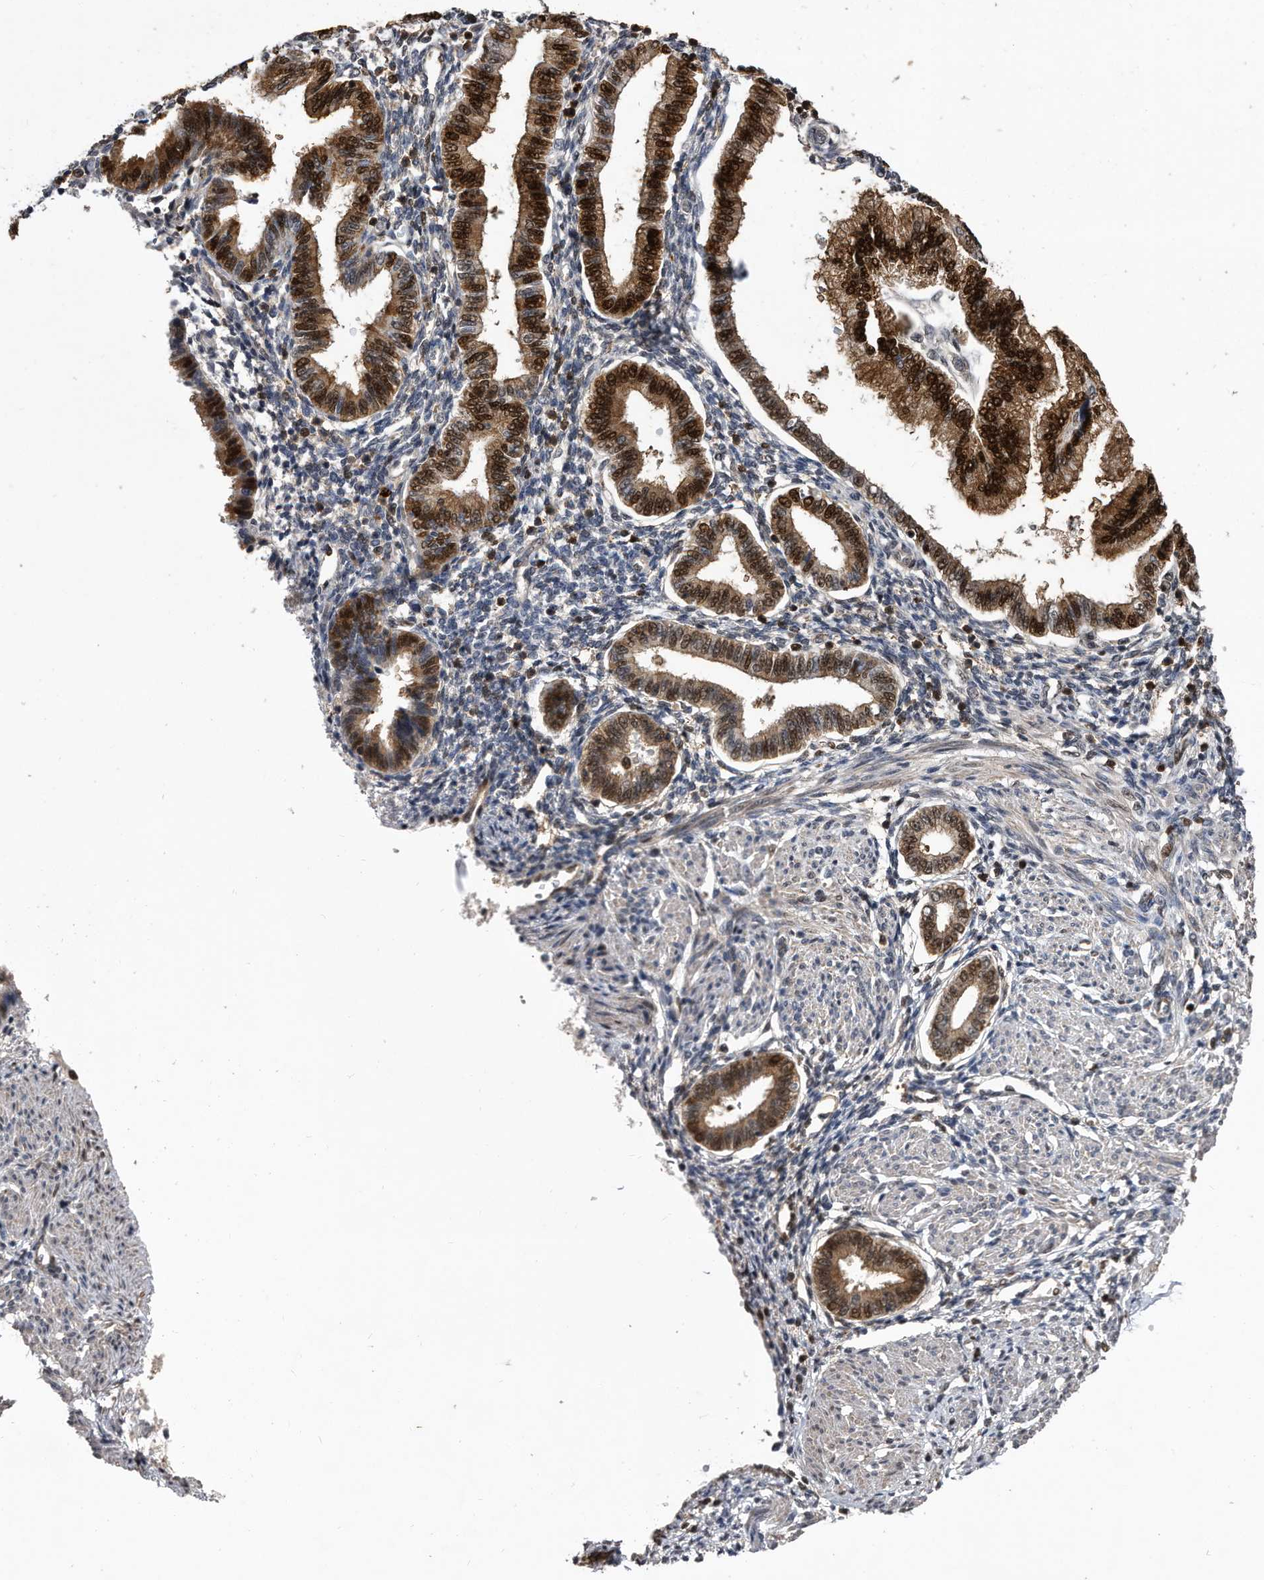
{"staining": {"intensity": "negative", "quantity": "none", "location": "none"}, "tissue": "endometrium", "cell_type": "Cells in endometrial stroma", "image_type": "normal", "snomed": [{"axis": "morphology", "description": "Normal tissue, NOS"}, {"axis": "topography", "description": "Endometrium"}], "caption": "Immunohistochemistry (IHC) image of normal endometrium: human endometrium stained with DAB (3,3'-diaminobenzidine) displays no significant protein staining in cells in endometrial stroma. Nuclei are stained in blue.", "gene": "RAD23B", "patient": {"sex": "female", "age": 53}}